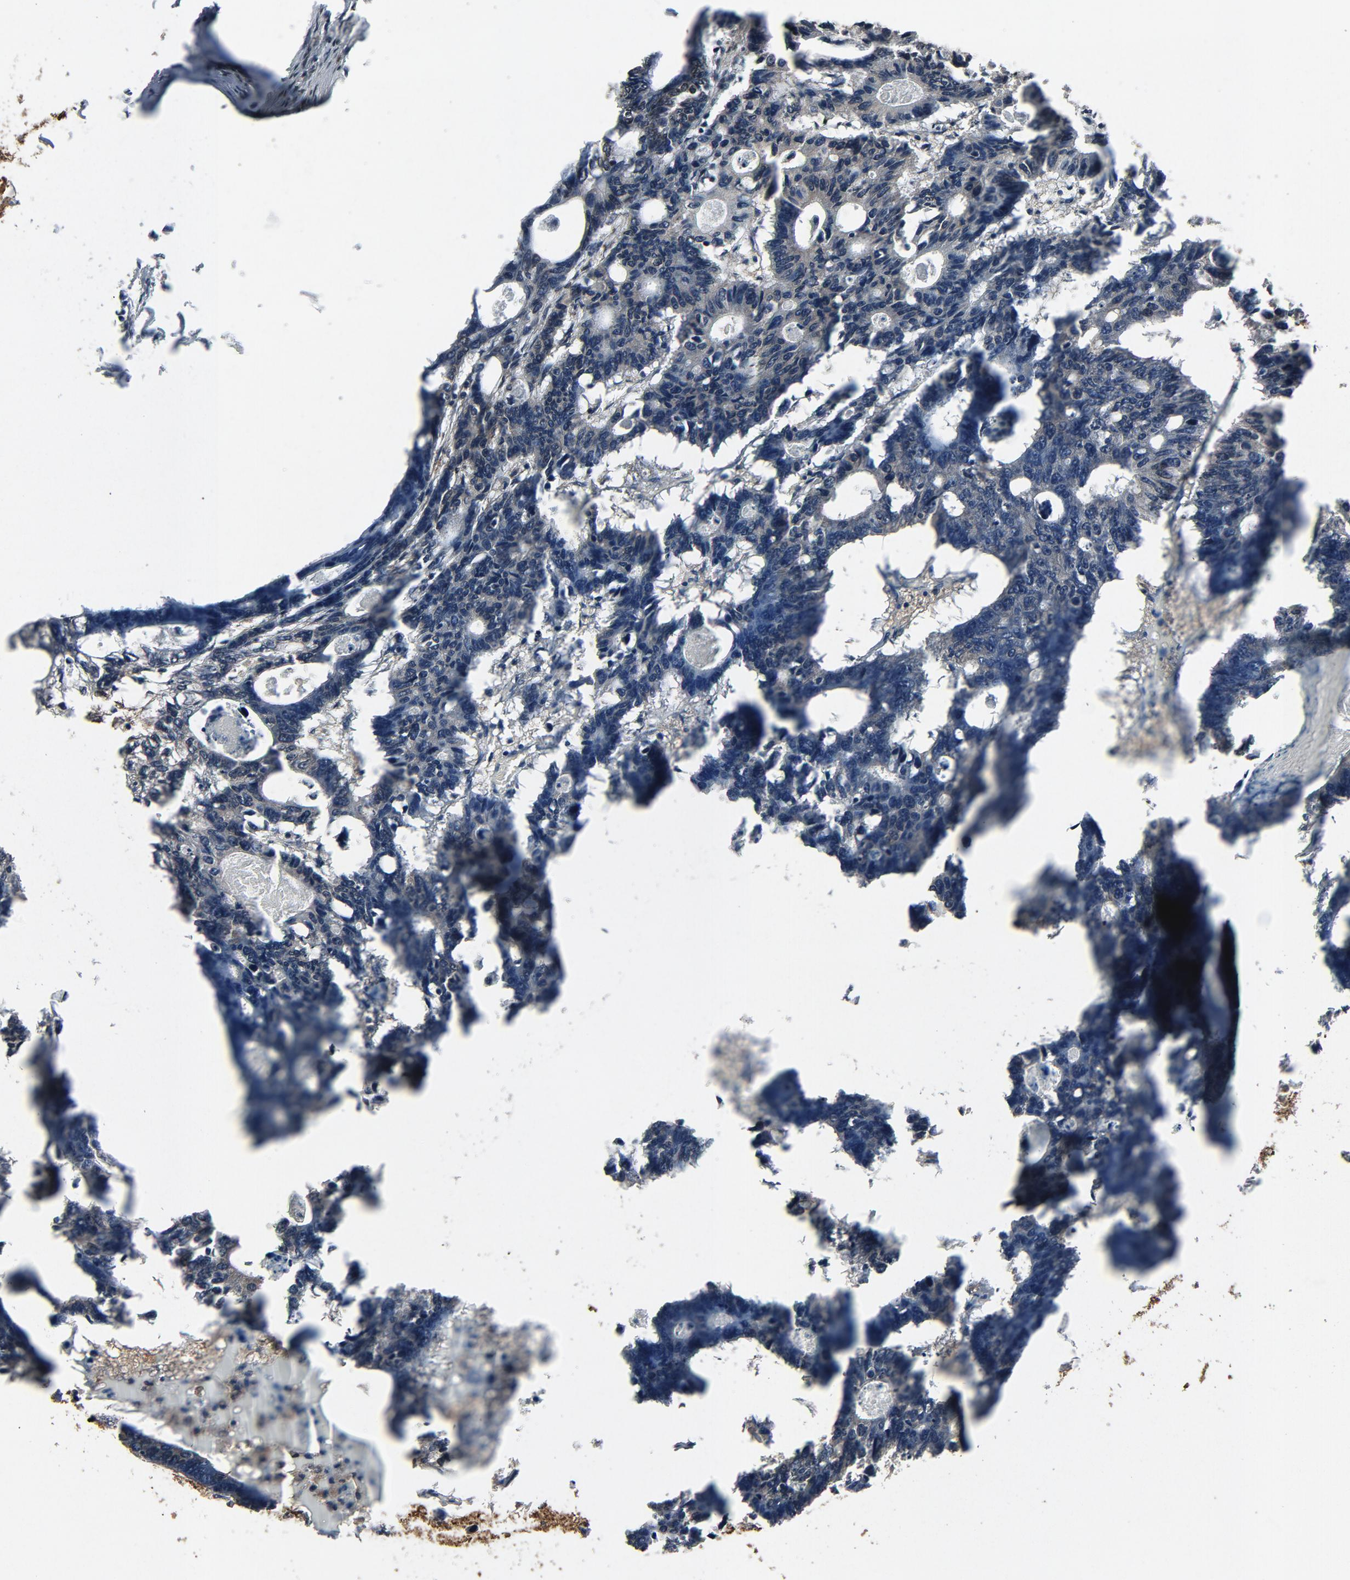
{"staining": {"intensity": "negative", "quantity": "none", "location": "none"}, "tissue": "colorectal cancer", "cell_type": "Tumor cells", "image_type": "cancer", "snomed": [{"axis": "morphology", "description": "Adenocarcinoma, NOS"}, {"axis": "topography", "description": "Colon"}], "caption": "A photomicrograph of human adenocarcinoma (colorectal) is negative for staining in tumor cells.", "gene": "UBE2D1", "patient": {"sex": "female", "age": 55}}